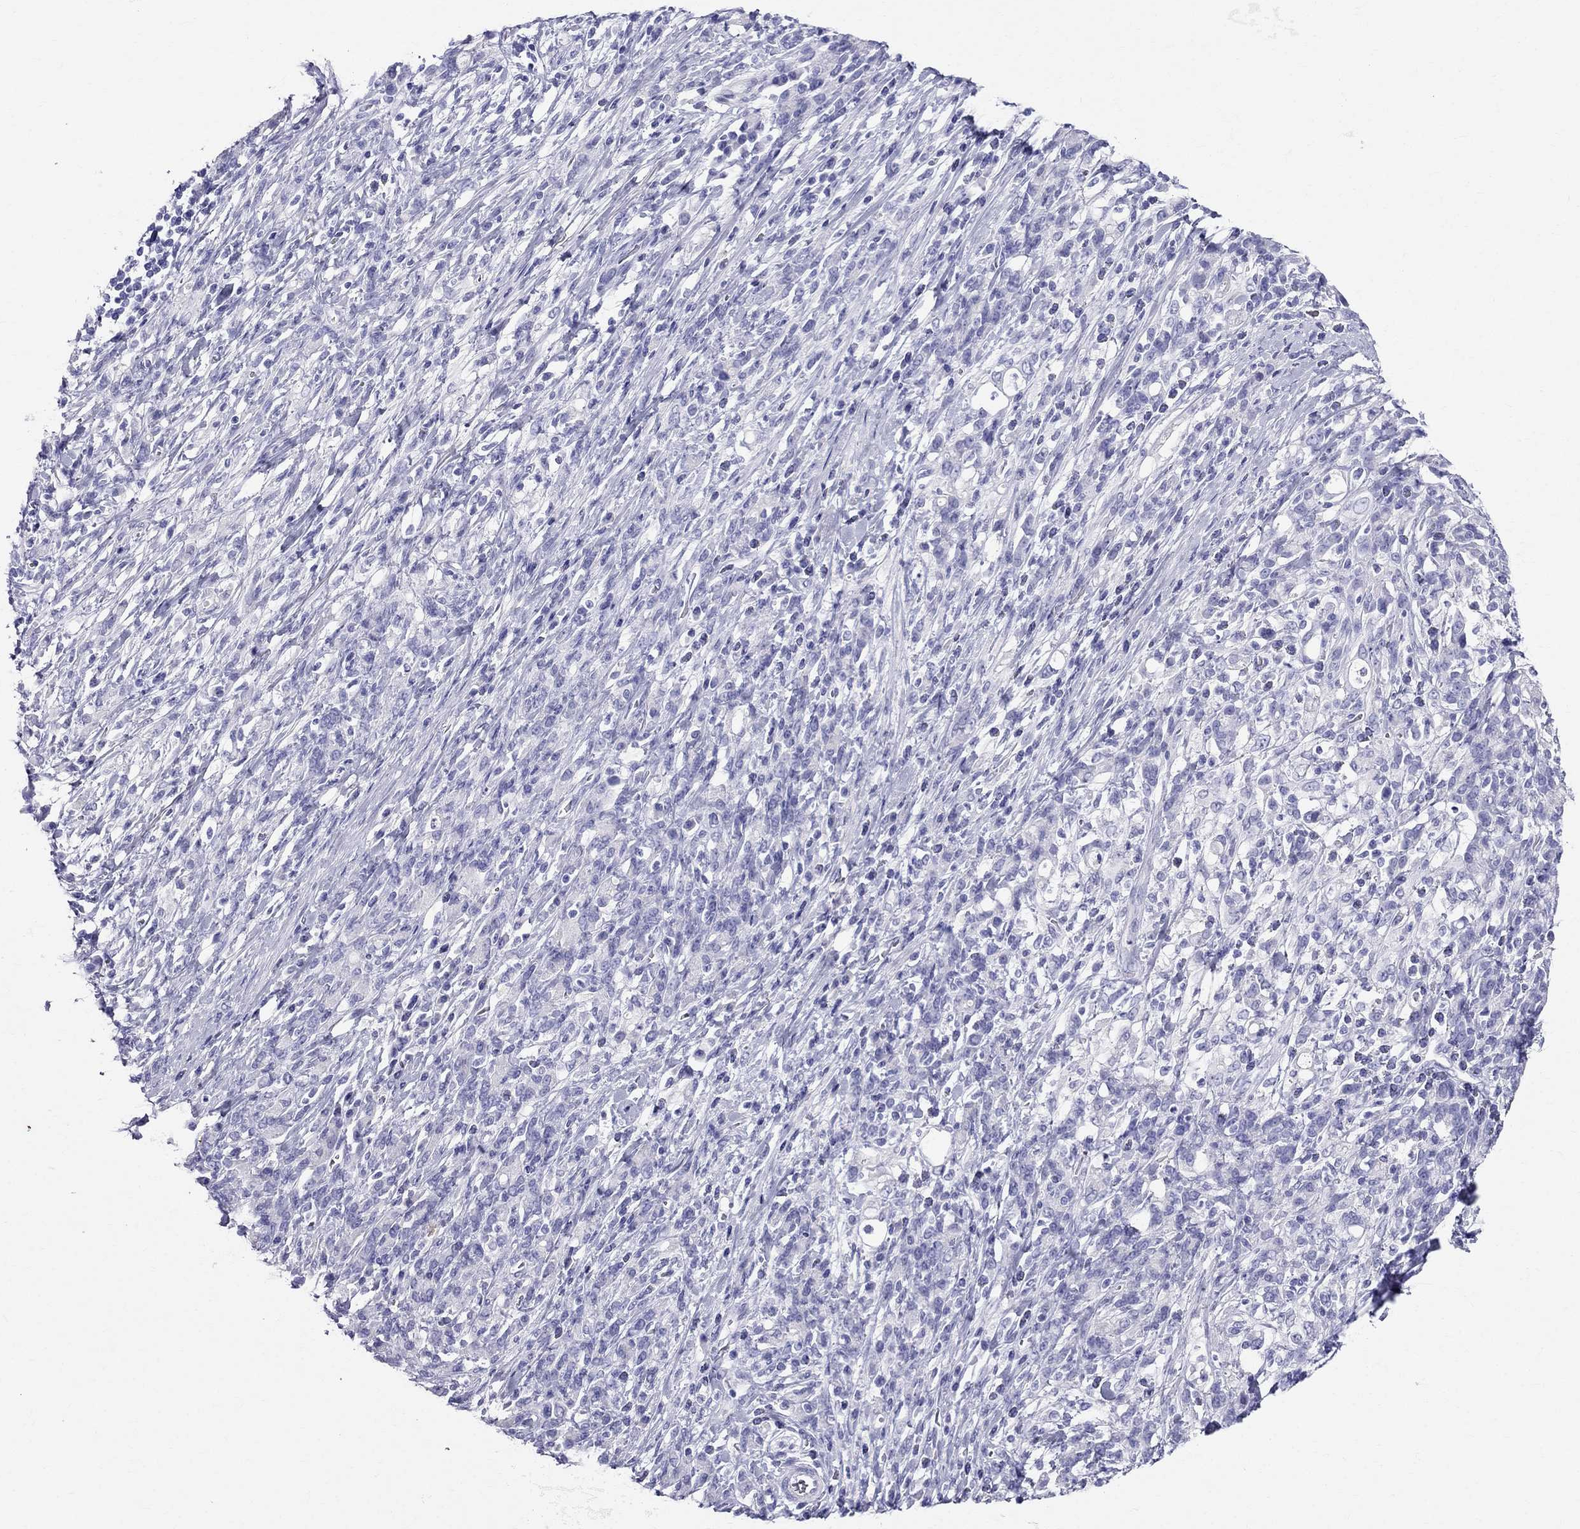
{"staining": {"intensity": "negative", "quantity": "none", "location": "none"}, "tissue": "stomach cancer", "cell_type": "Tumor cells", "image_type": "cancer", "snomed": [{"axis": "morphology", "description": "Adenocarcinoma, NOS"}, {"axis": "topography", "description": "Stomach"}], "caption": "Tumor cells are negative for brown protein staining in stomach adenocarcinoma. (DAB IHC with hematoxylin counter stain).", "gene": "DNAAF6", "patient": {"sex": "female", "age": 57}}